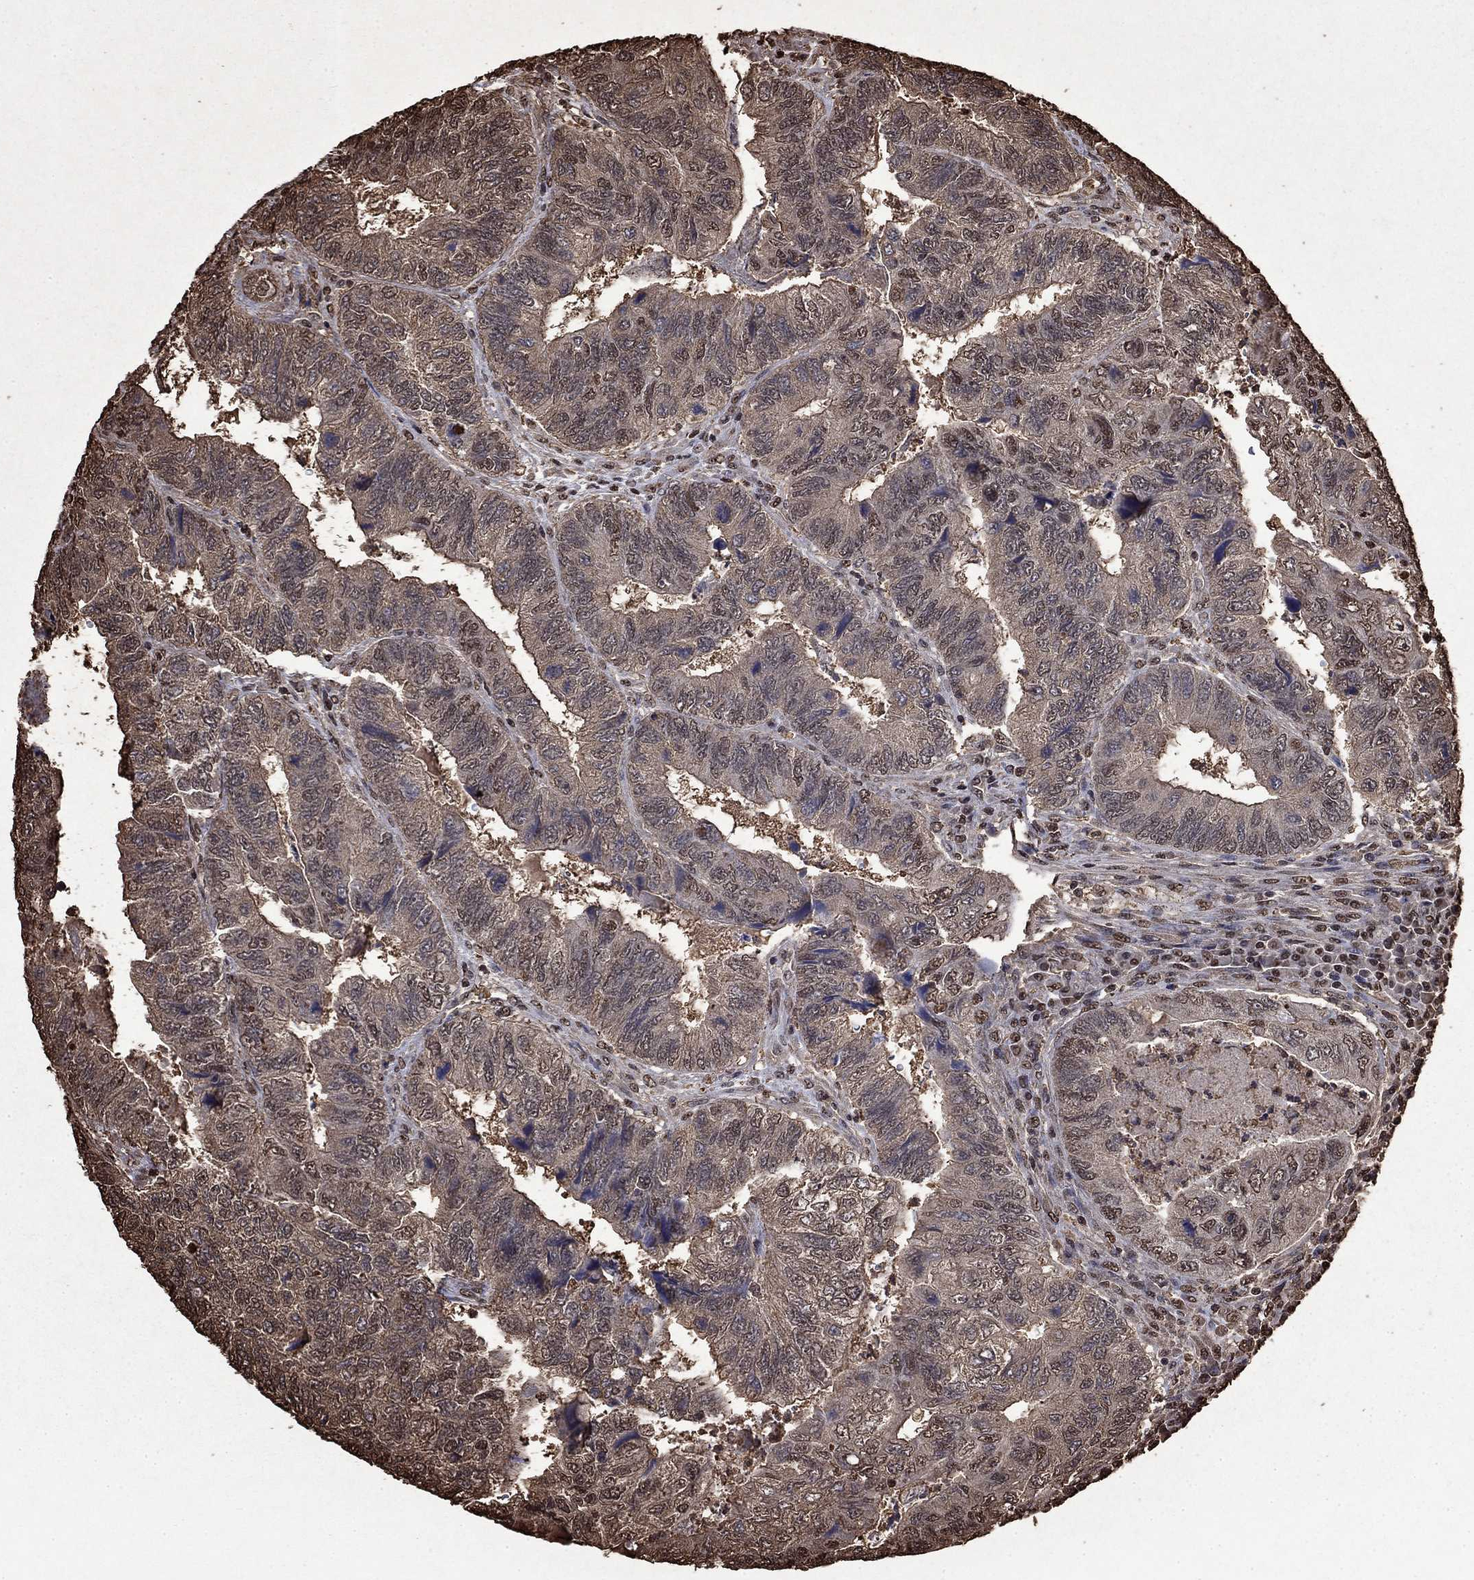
{"staining": {"intensity": "negative", "quantity": "none", "location": "none"}, "tissue": "colorectal cancer", "cell_type": "Tumor cells", "image_type": "cancer", "snomed": [{"axis": "morphology", "description": "Adenocarcinoma, NOS"}, {"axis": "topography", "description": "Colon"}], "caption": "Human colorectal cancer (adenocarcinoma) stained for a protein using immunohistochemistry (IHC) demonstrates no positivity in tumor cells.", "gene": "GAPDH", "patient": {"sex": "female", "age": 67}}